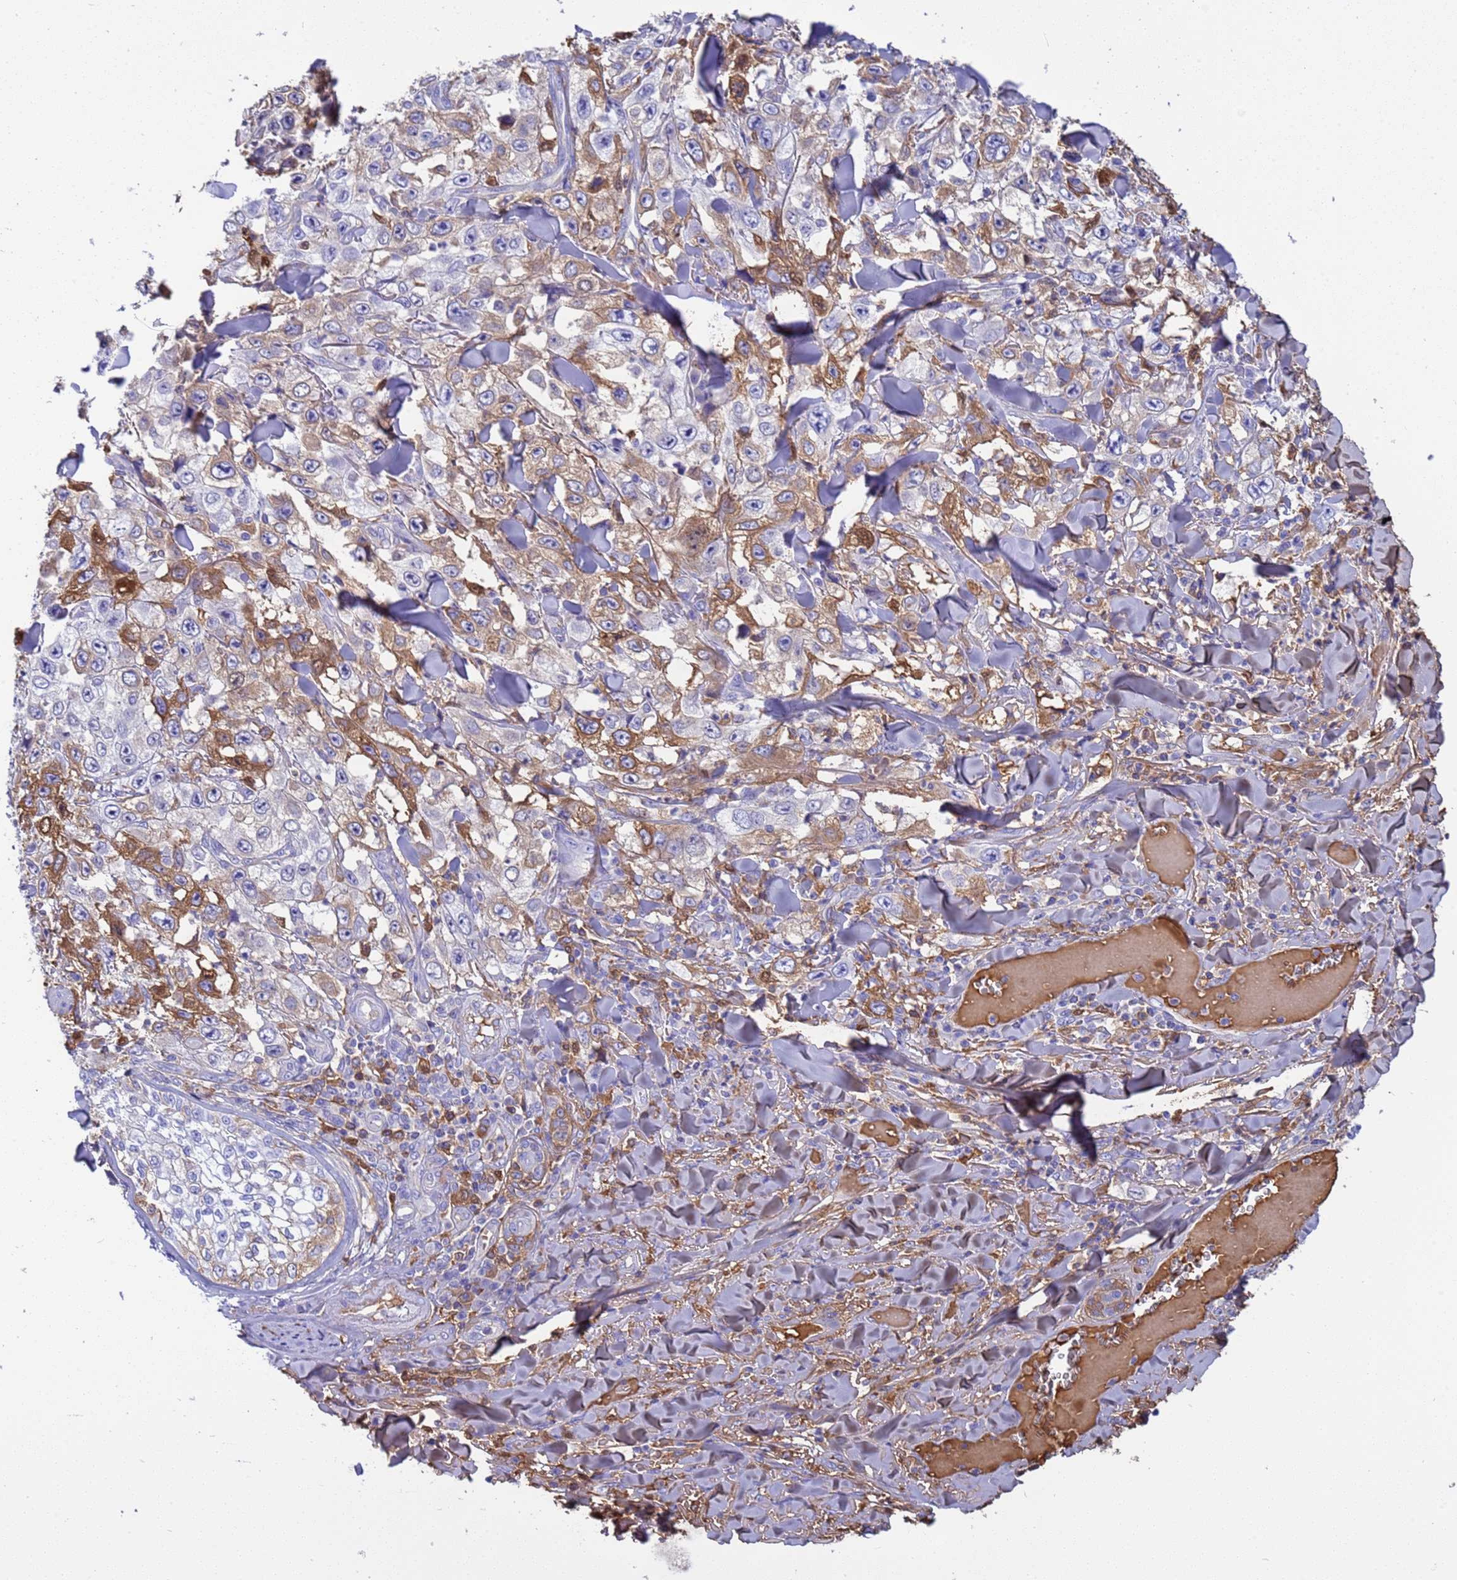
{"staining": {"intensity": "moderate", "quantity": "<25%", "location": "cytoplasmic/membranous"}, "tissue": "skin cancer", "cell_type": "Tumor cells", "image_type": "cancer", "snomed": [{"axis": "morphology", "description": "Squamous cell carcinoma, NOS"}, {"axis": "topography", "description": "Skin"}], "caption": "Protein analysis of skin cancer (squamous cell carcinoma) tissue shows moderate cytoplasmic/membranous staining in about <25% of tumor cells.", "gene": "H1-7", "patient": {"sex": "male", "age": 82}}